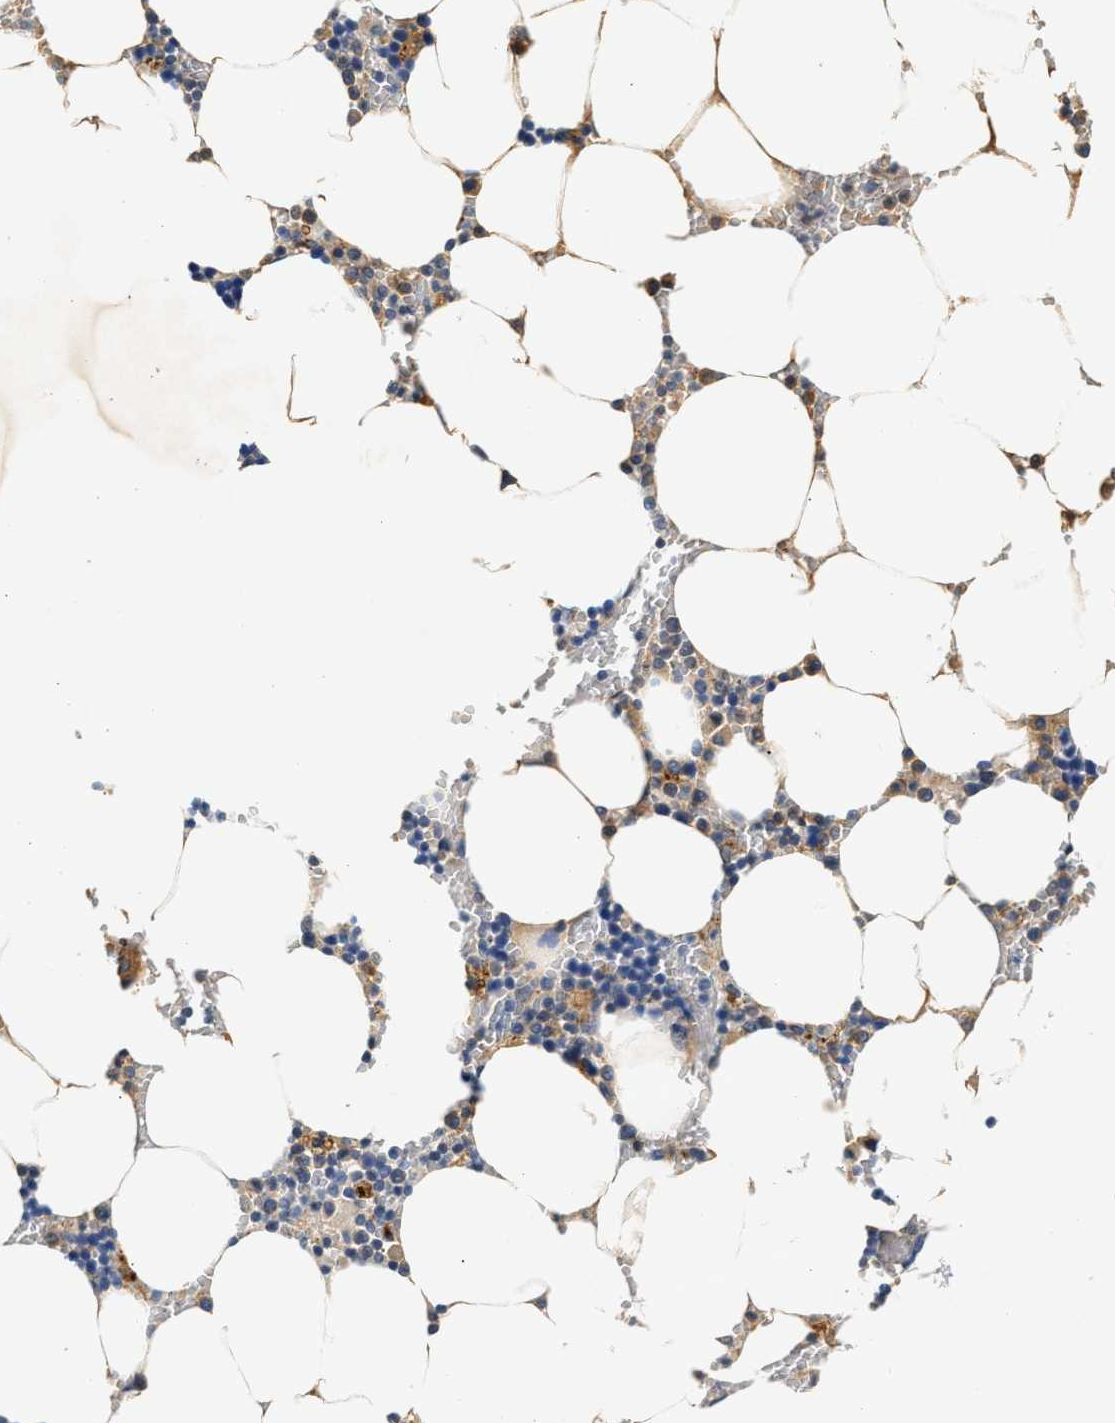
{"staining": {"intensity": "negative", "quantity": "none", "location": "none"}, "tissue": "bone marrow", "cell_type": "Hematopoietic cells", "image_type": "normal", "snomed": [{"axis": "morphology", "description": "Normal tissue, NOS"}, {"axis": "topography", "description": "Bone marrow"}], "caption": "IHC photomicrograph of normal bone marrow: bone marrow stained with DAB (3,3'-diaminobenzidine) displays no significant protein expression in hematopoietic cells.", "gene": "MED22", "patient": {"sex": "male", "age": 70}}